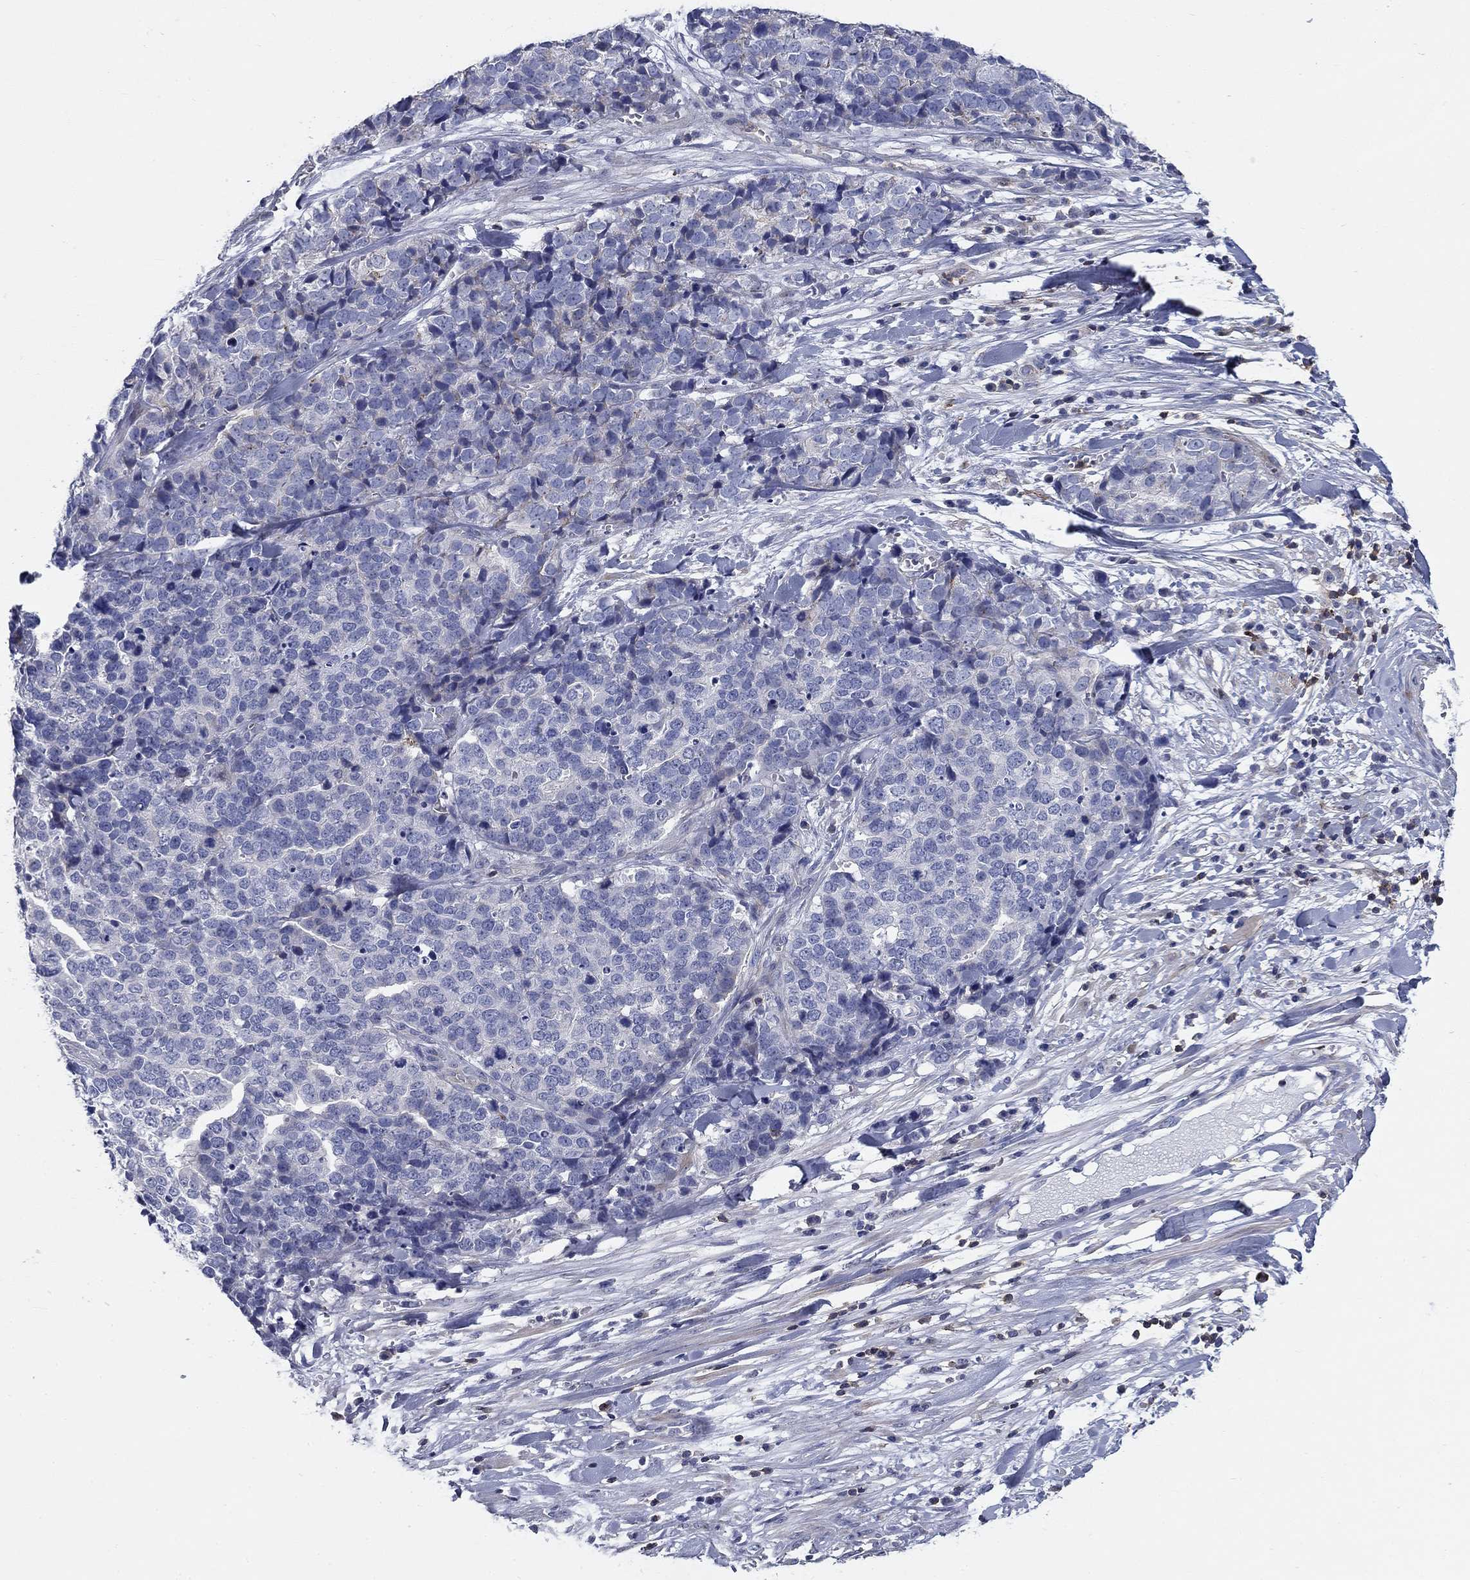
{"staining": {"intensity": "negative", "quantity": "none", "location": "none"}, "tissue": "ovarian cancer", "cell_type": "Tumor cells", "image_type": "cancer", "snomed": [{"axis": "morphology", "description": "Carcinoma, endometroid"}, {"axis": "topography", "description": "Ovary"}], "caption": "Histopathology image shows no significant protein expression in tumor cells of ovarian cancer.", "gene": "SIT1", "patient": {"sex": "female", "age": 65}}